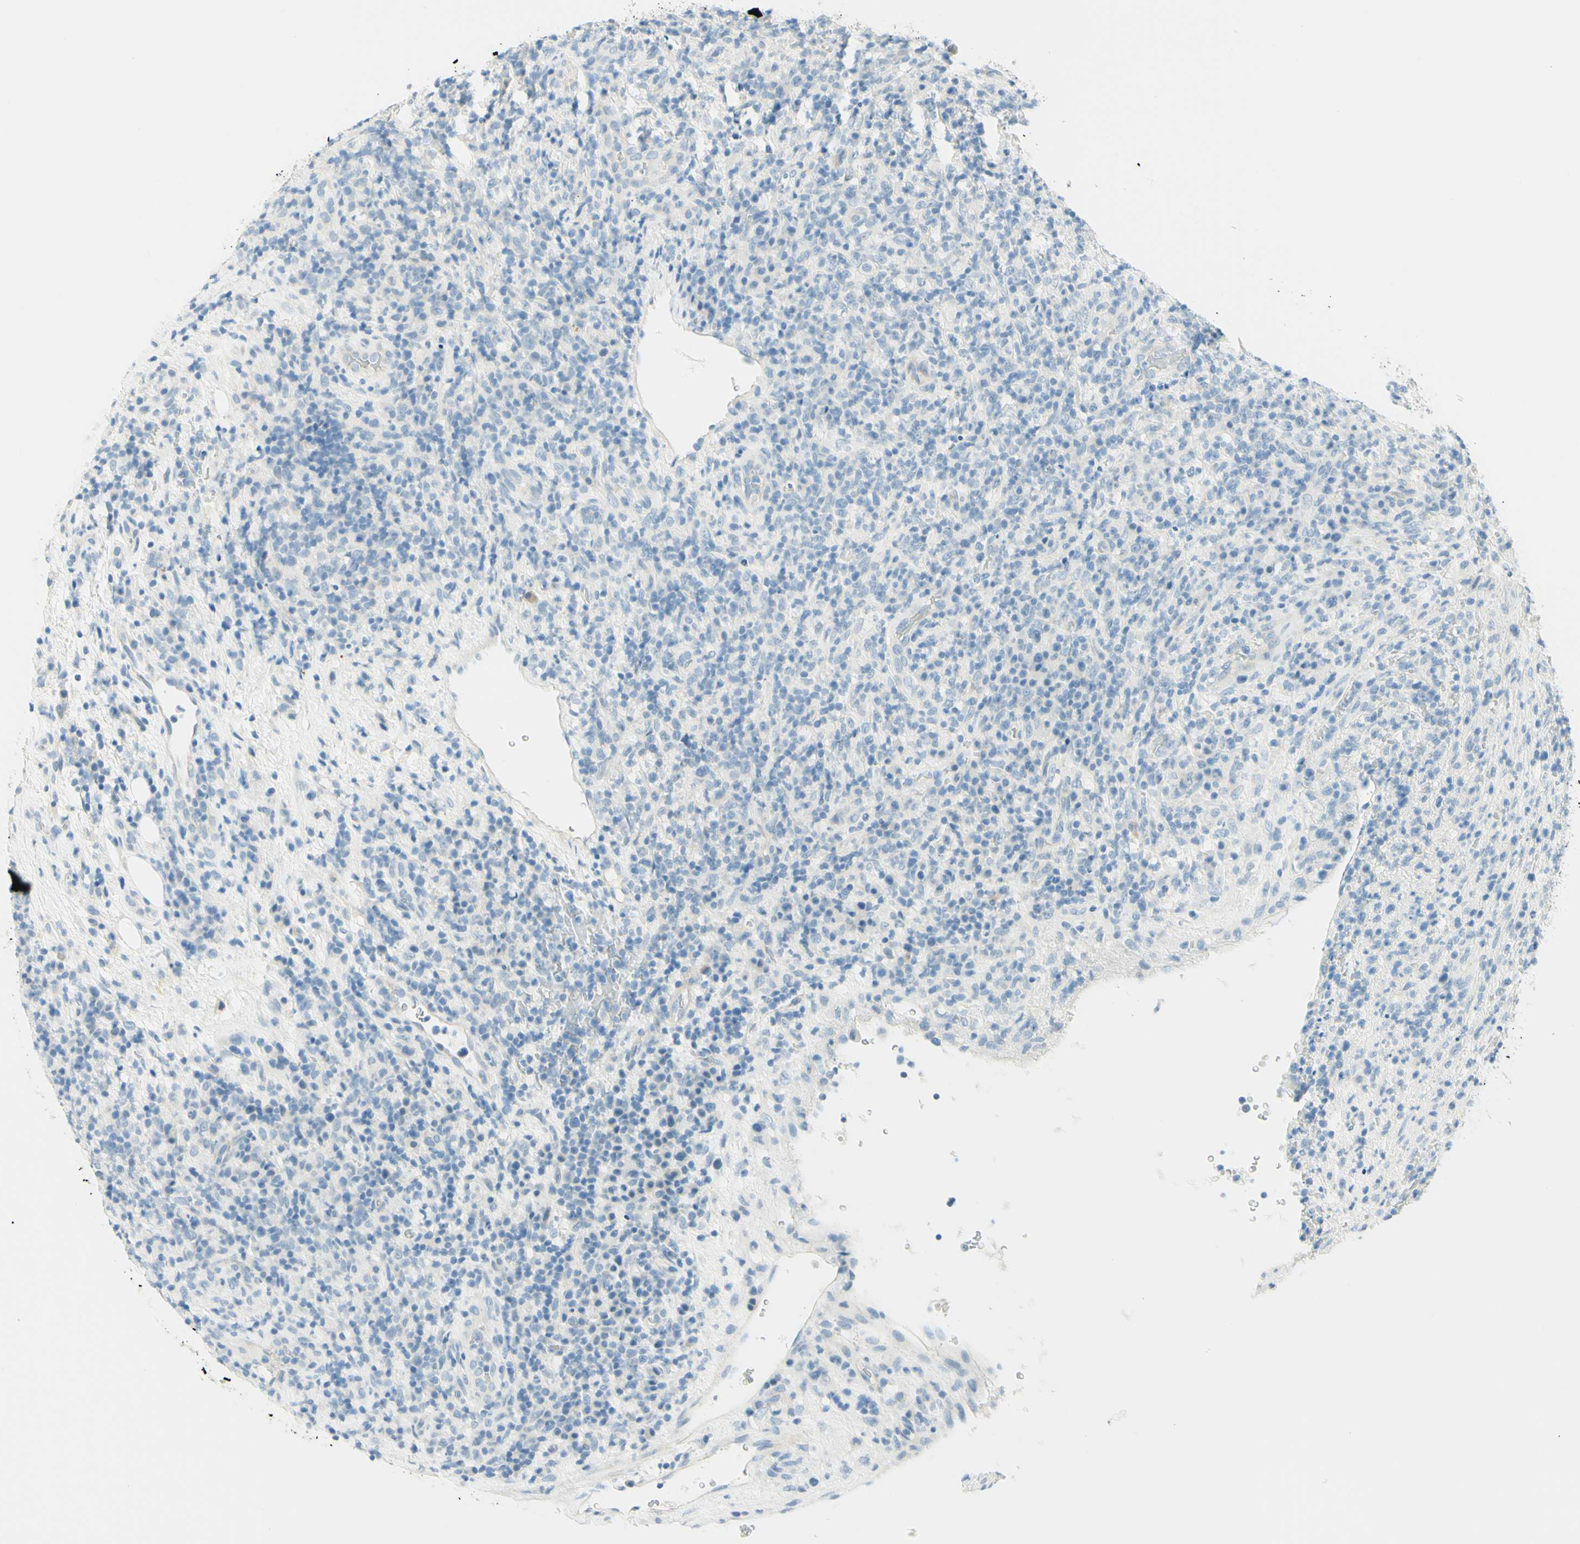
{"staining": {"intensity": "negative", "quantity": "none", "location": "none"}, "tissue": "lymphoma", "cell_type": "Tumor cells", "image_type": "cancer", "snomed": [{"axis": "morphology", "description": "Malignant lymphoma, non-Hodgkin's type, High grade"}, {"axis": "topography", "description": "Lymph node"}], "caption": "Immunohistochemical staining of human high-grade malignant lymphoma, non-Hodgkin's type demonstrates no significant positivity in tumor cells. (DAB (3,3'-diaminobenzidine) IHC with hematoxylin counter stain).", "gene": "TMEM132D", "patient": {"sex": "female", "age": 76}}